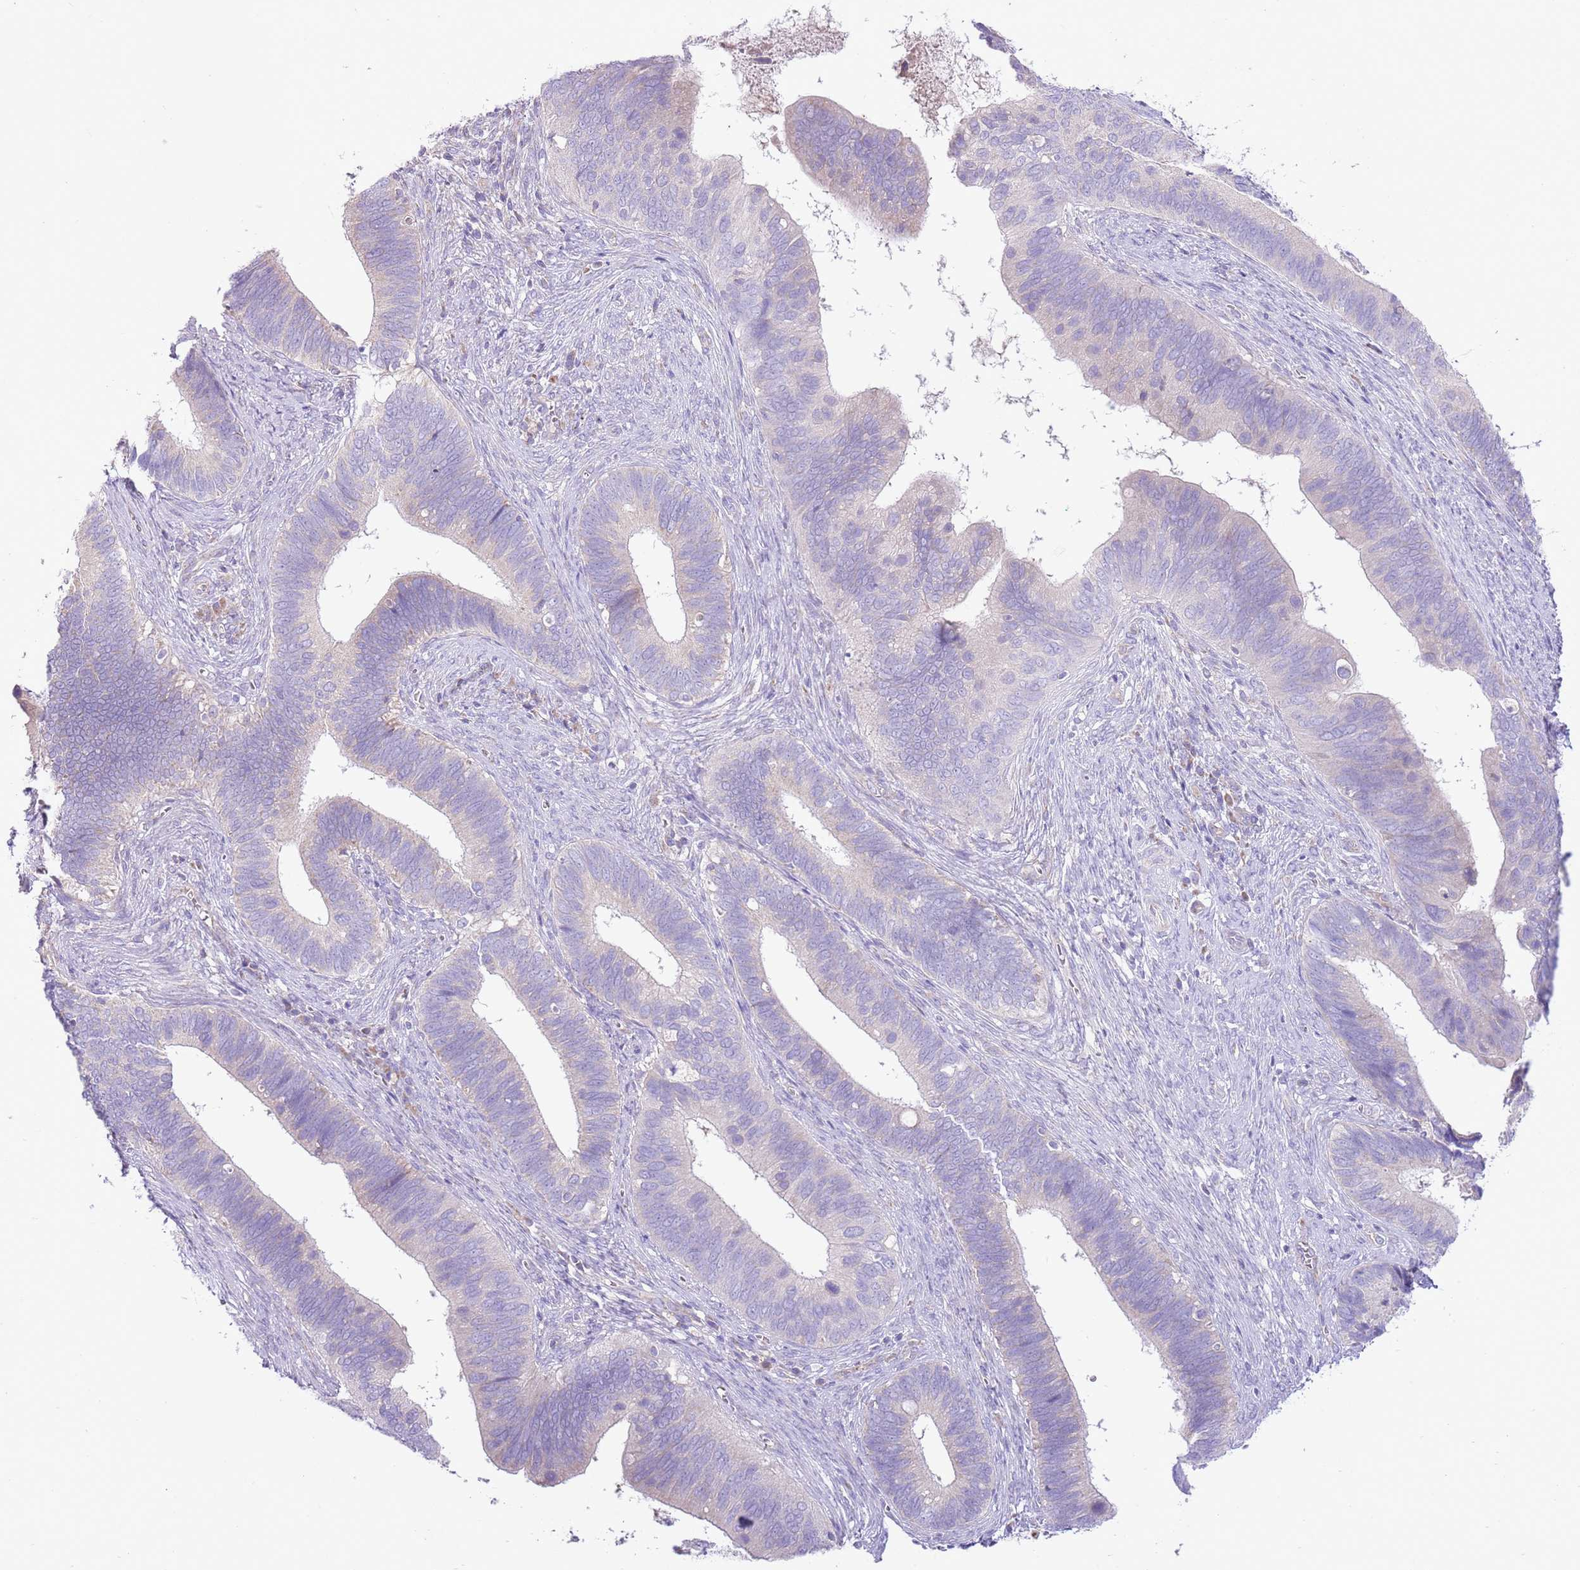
{"staining": {"intensity": "negative", "quantity": "none", "location": "none"}, "tissue": "cervical cancer", "cell_type": "Tumor cells", "image_type": "cancer", "snomed": [{"axis": "morphology", "description": "Adenocarcinoma, NOS"}, {"axis": "topography", "description": "Cervix"}], "caption": "DAB (3,3'-diaminobenzidine) immunohistochemical staining of cervical adenocarcinoma displays no significant positivity in tumor cells.", "gene": "OAZ2", "patient": {"sex": "female", "age": 42}}